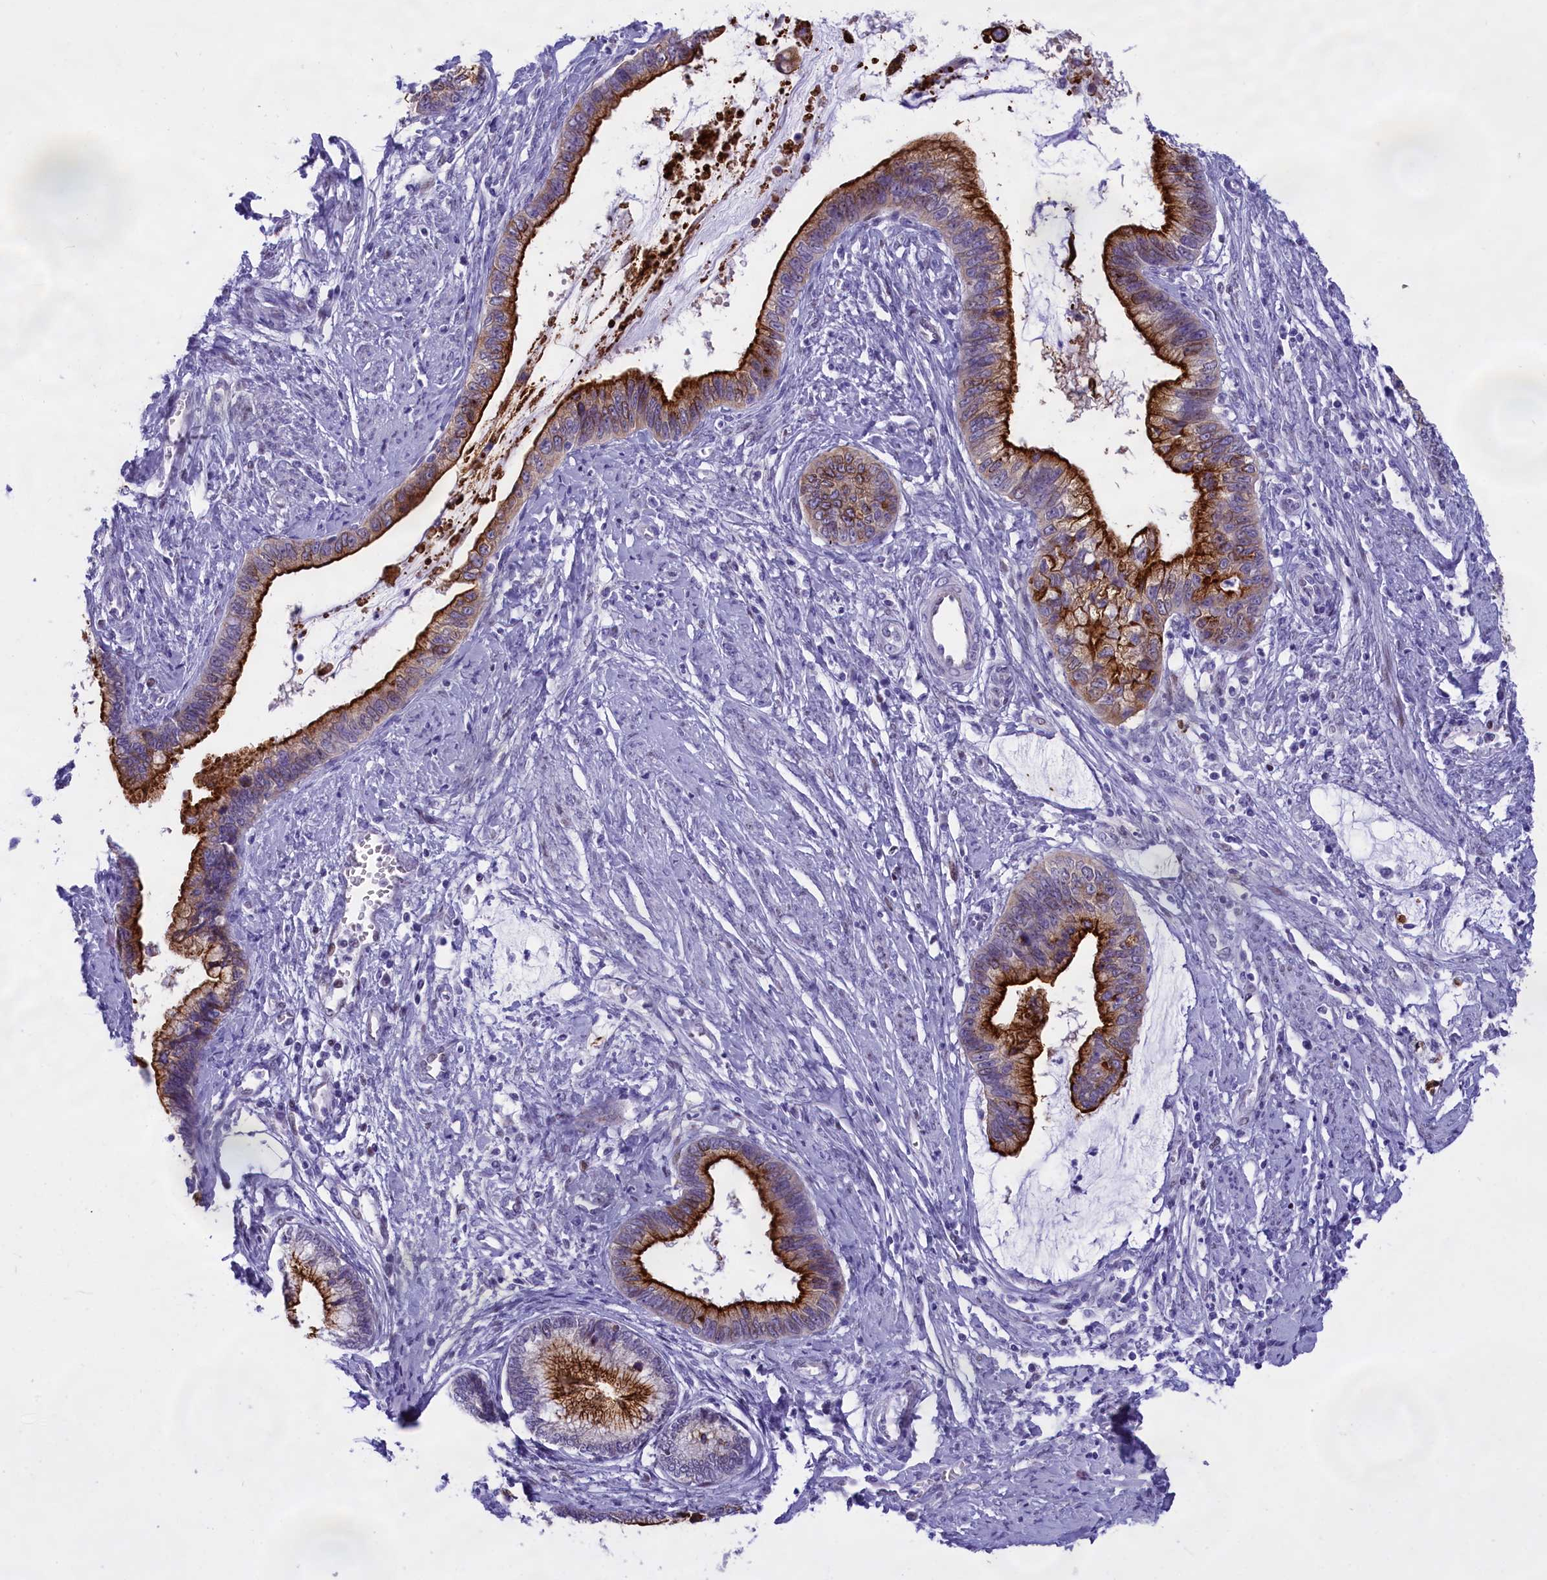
{"staining": {"intensity": "strong", "quantity": ">75%", "location": "cytoplasmic/membranous"}, "tissue": "cervical cancer", "cell_type": "Tumor cells", "image_type": "cancer", "snomed": [{"axis": "morphology", "description": "Adenocarcinoma, NOS"}, {"axis": "topography", "description": "Cervix"}], "caption": "DAB immunohistochemical staining of cervical cancer (adenocarcinoma) displays strong cytoplasmic/membranous protein positivity in about >75% of tumor cells. (Brightfield microscopy of DAB IHC at high magnification).", "gene": "SPIRE2", "patient": {"sex": "female", "age": 44}}